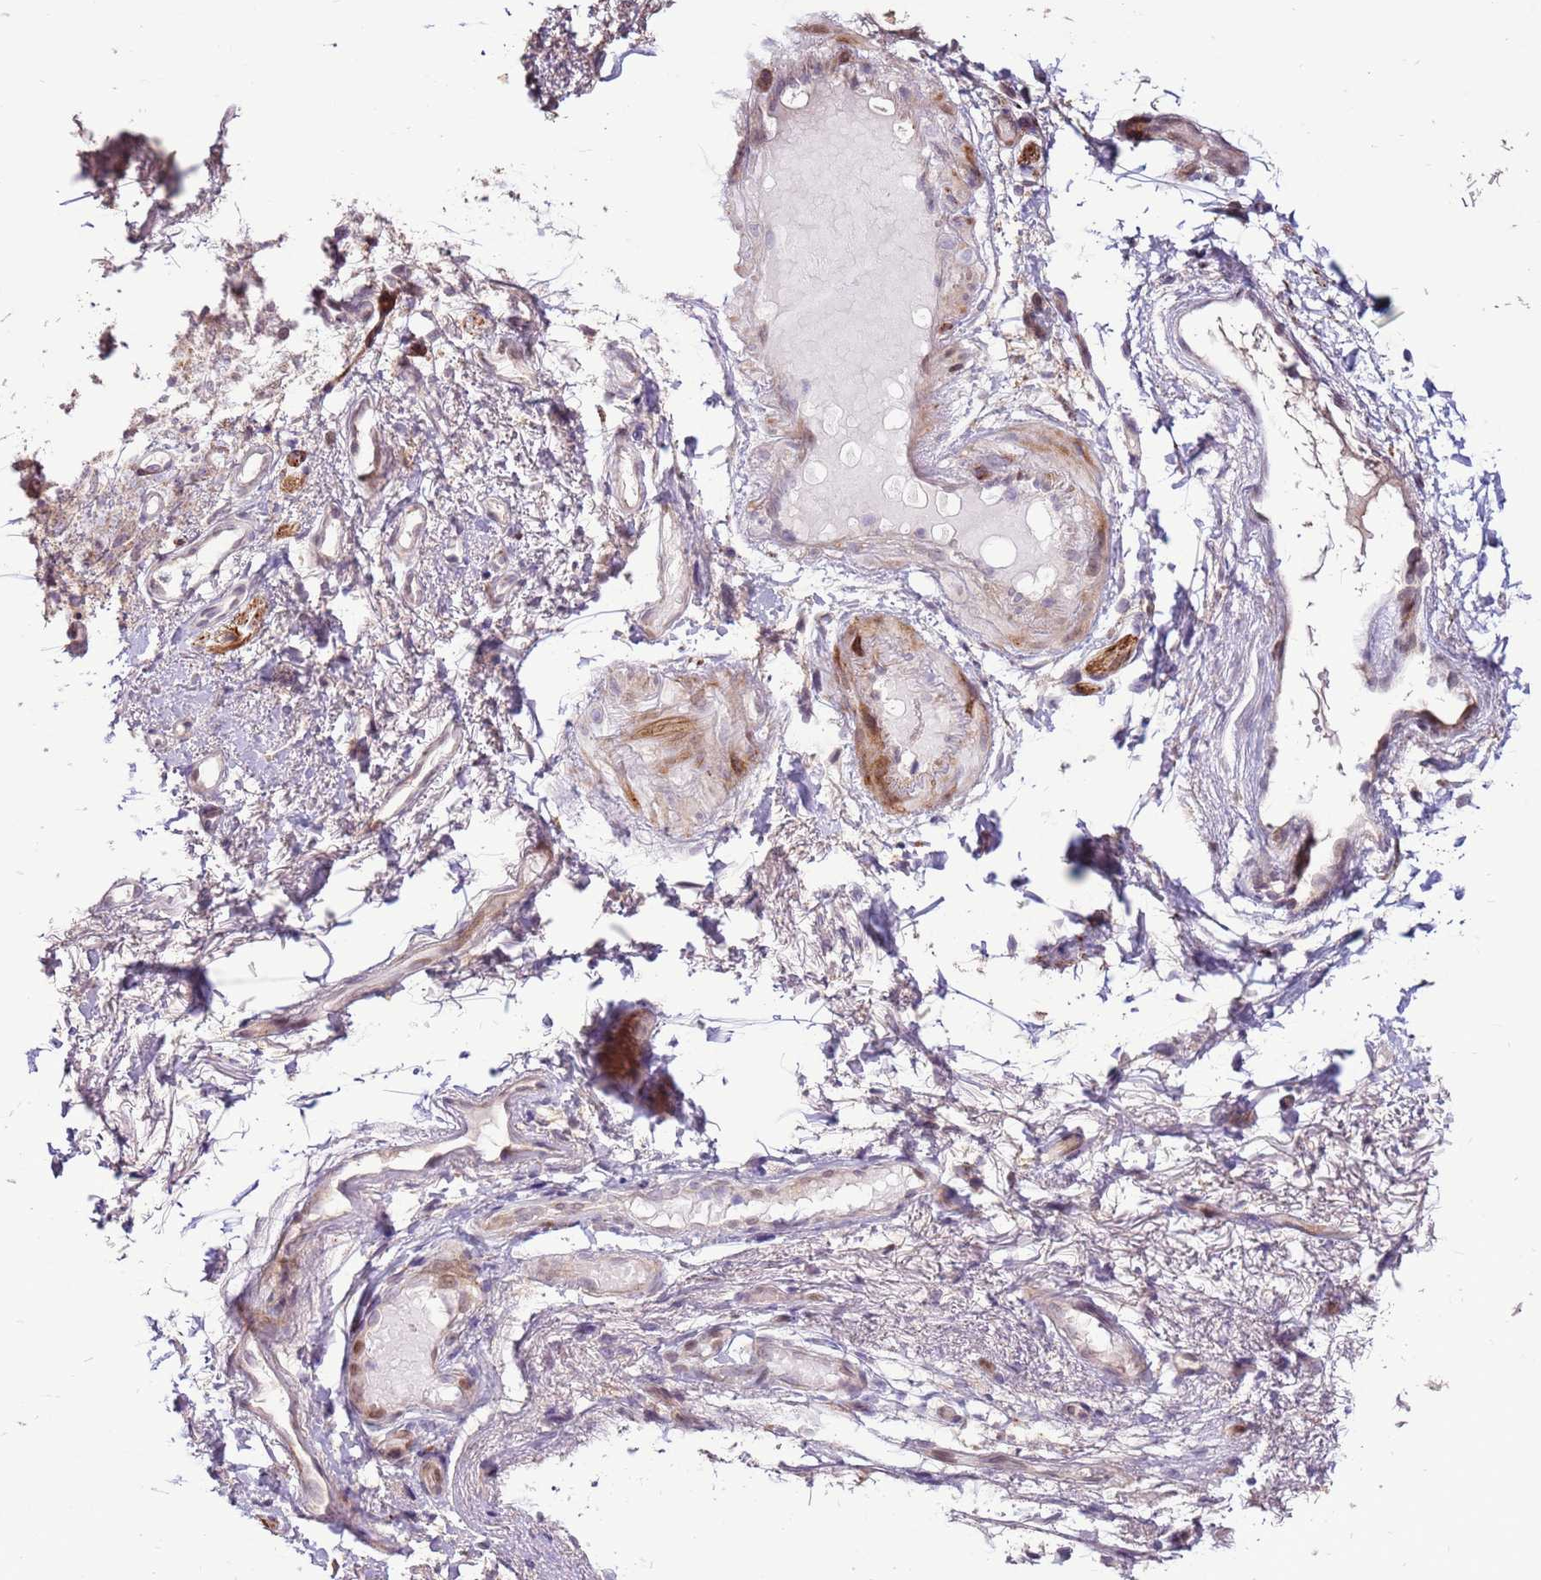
{"staining": {"intensity": "moderate", "quantity": "<25%", "location": "cytoplasmic/membranous"}, "tissue": "adipose tissue", "cell_type": "Adipocytes", "image_type": "normal", "snomed": [{"axis": "morphology", "description": "Normal tissue, NOS"}, {"axis": "morphology", "description": "Basal cell carcinoma"}, {"axis": "topography", "description": "Cartilage tissue"}, {"axis": "topography", "description": "Nasopharynx"}, {"axis": "topography", "description": "Oral tissue"}], "caption": "The histopathology image shows immunohistochemical staining of benign adipose tissue. There is moderate cytoplasmic/membranous positivity is identified in approximately <25% of adipocytes.", "gene": "LGI4", "patient": {"sex": "female", "age": 77}}